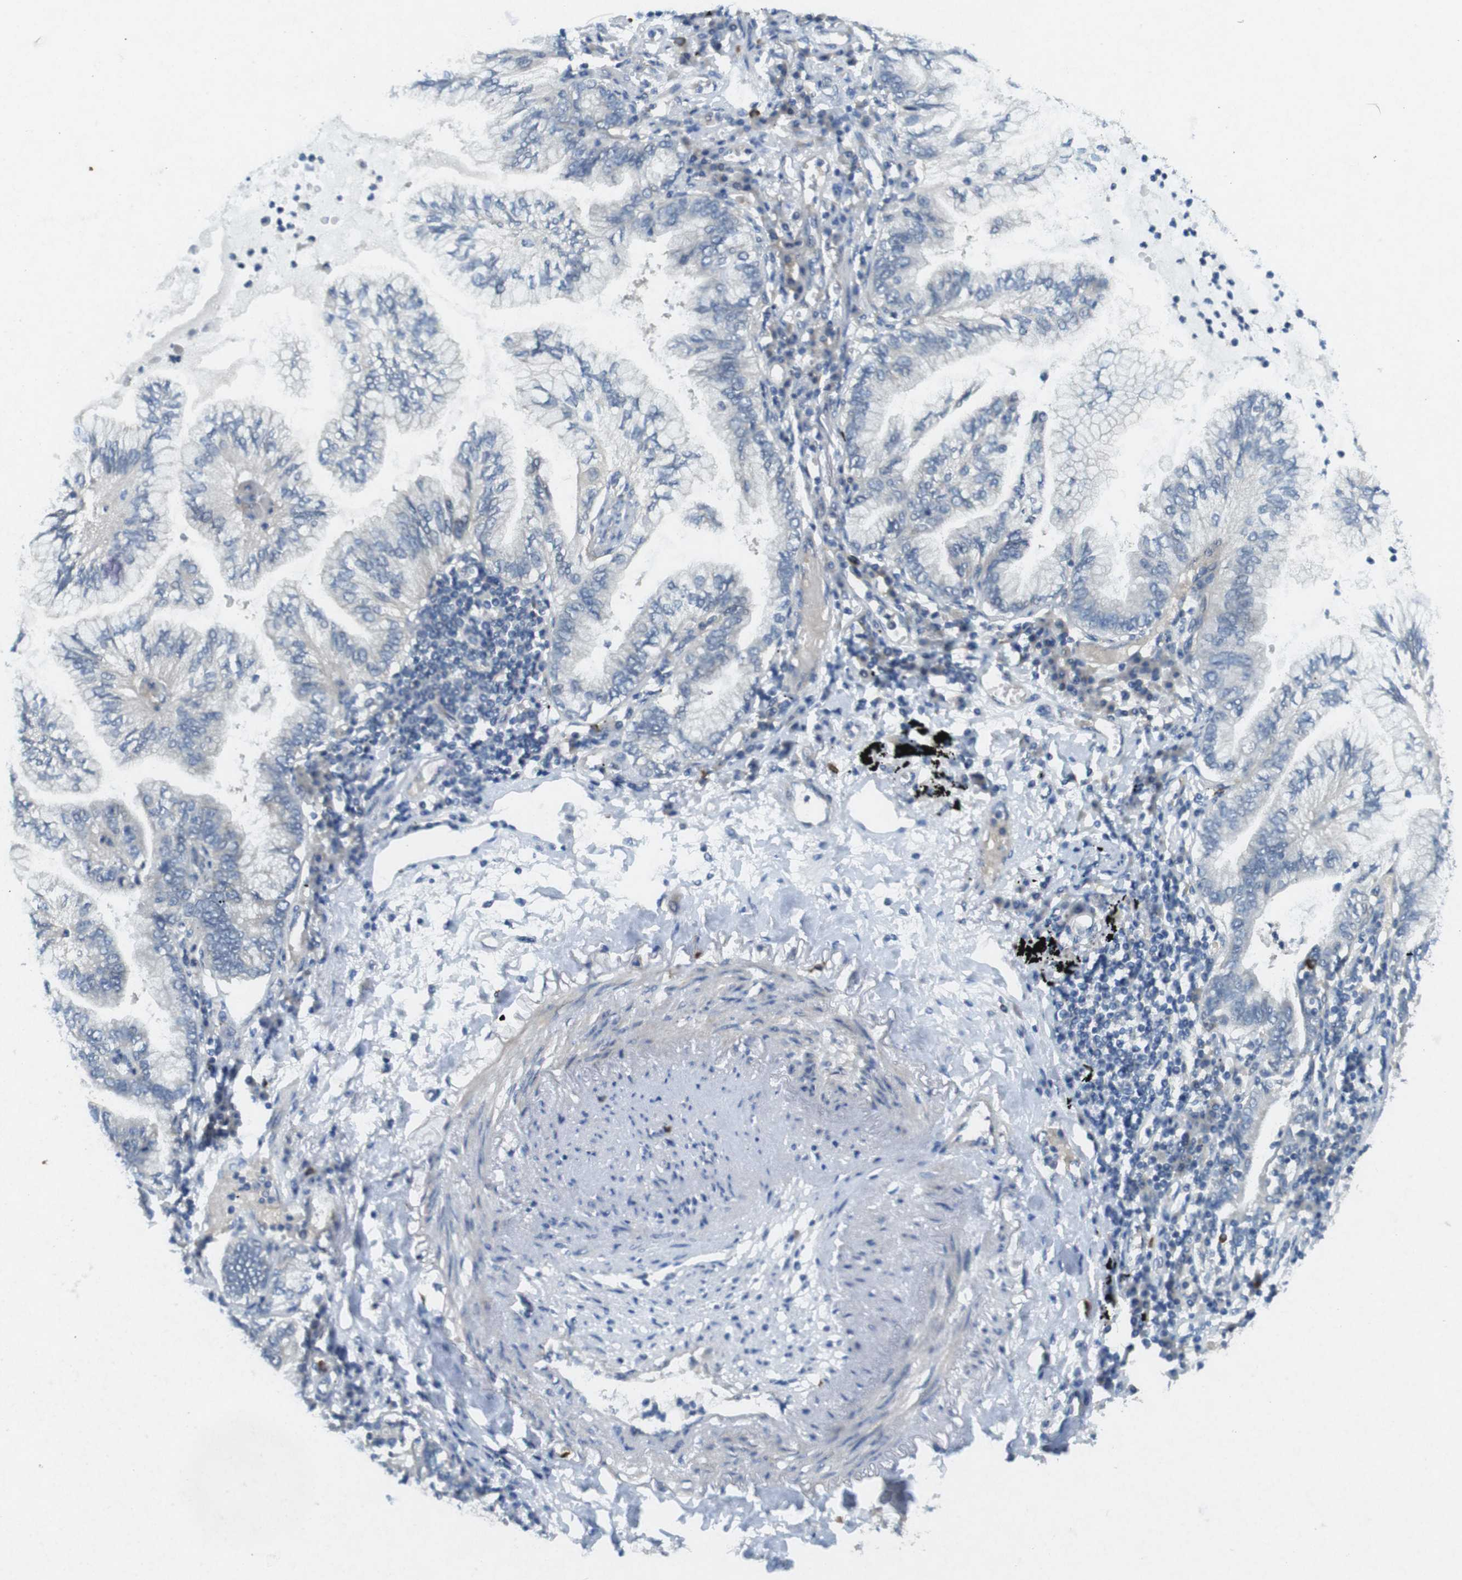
{"staining": {"intensity": "negative", "quantity": "none", "location": "none"}, "tissue": "lung cancer", "cell_type": "Tumor cells", "image_type": "cancer", "snomed": [{"axis": "morphology", "description": "Normal tissue, NOS"}, {"axis": "morphology", "description": "Adenocarcinoma, NOS"}, {"axis": "topography", "description": "Bronchus"}, {"axis": "topography", "description": "Lung"}], "caption": "The micrograph demonstrates no staining of tumor cells in adenocarcinoma (lung).", "gene": "SUGT1", "patient": {"sex": "female", "age": 70}}